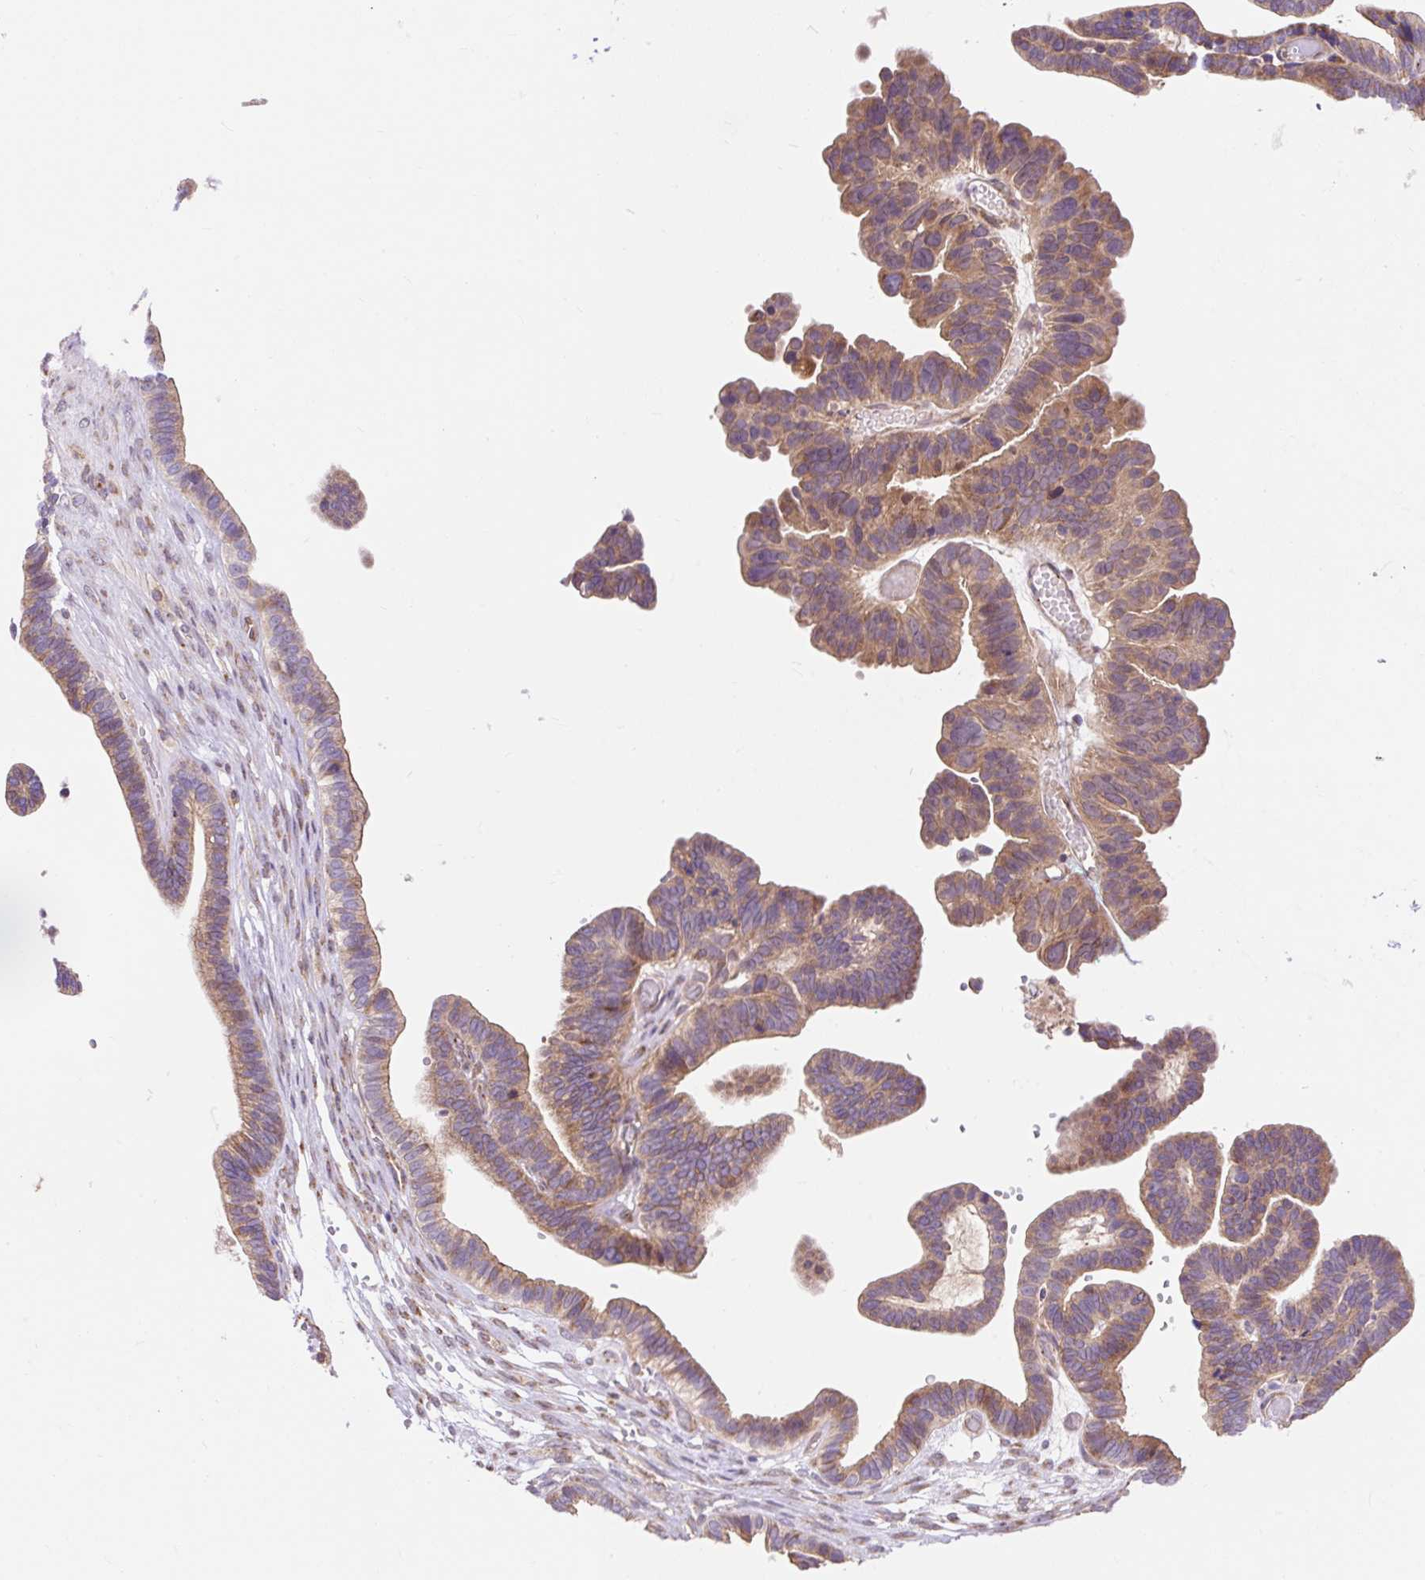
{"staining": {"intensity": "moderate", "quantity": ">75%", "location": "cytoplasmic/membranous"}, "tissue": "ovarian cancer", "cell_type": "Tumor cells", "image_type": "cancer", "snomed": [{"axis": "morphology", "description": "Cystadenocarcinoma, serous, NOS"}, {"axis": "topography", "description": "Ovary"}], "caption": "IHC (DAB) staining of ovarian serous cystadenocarcinoma reveals moderate cytoplasmic/membranous protein expression in about >75% of tumor cells. Using DAB (3,3'-diaminobenzidine) (brown) and hematoxylin (blue) stains, captured at high magnification using brightfield microscopy.", "gene": "TRIAP1", "patient": {"sex": "female", "age": 56}}